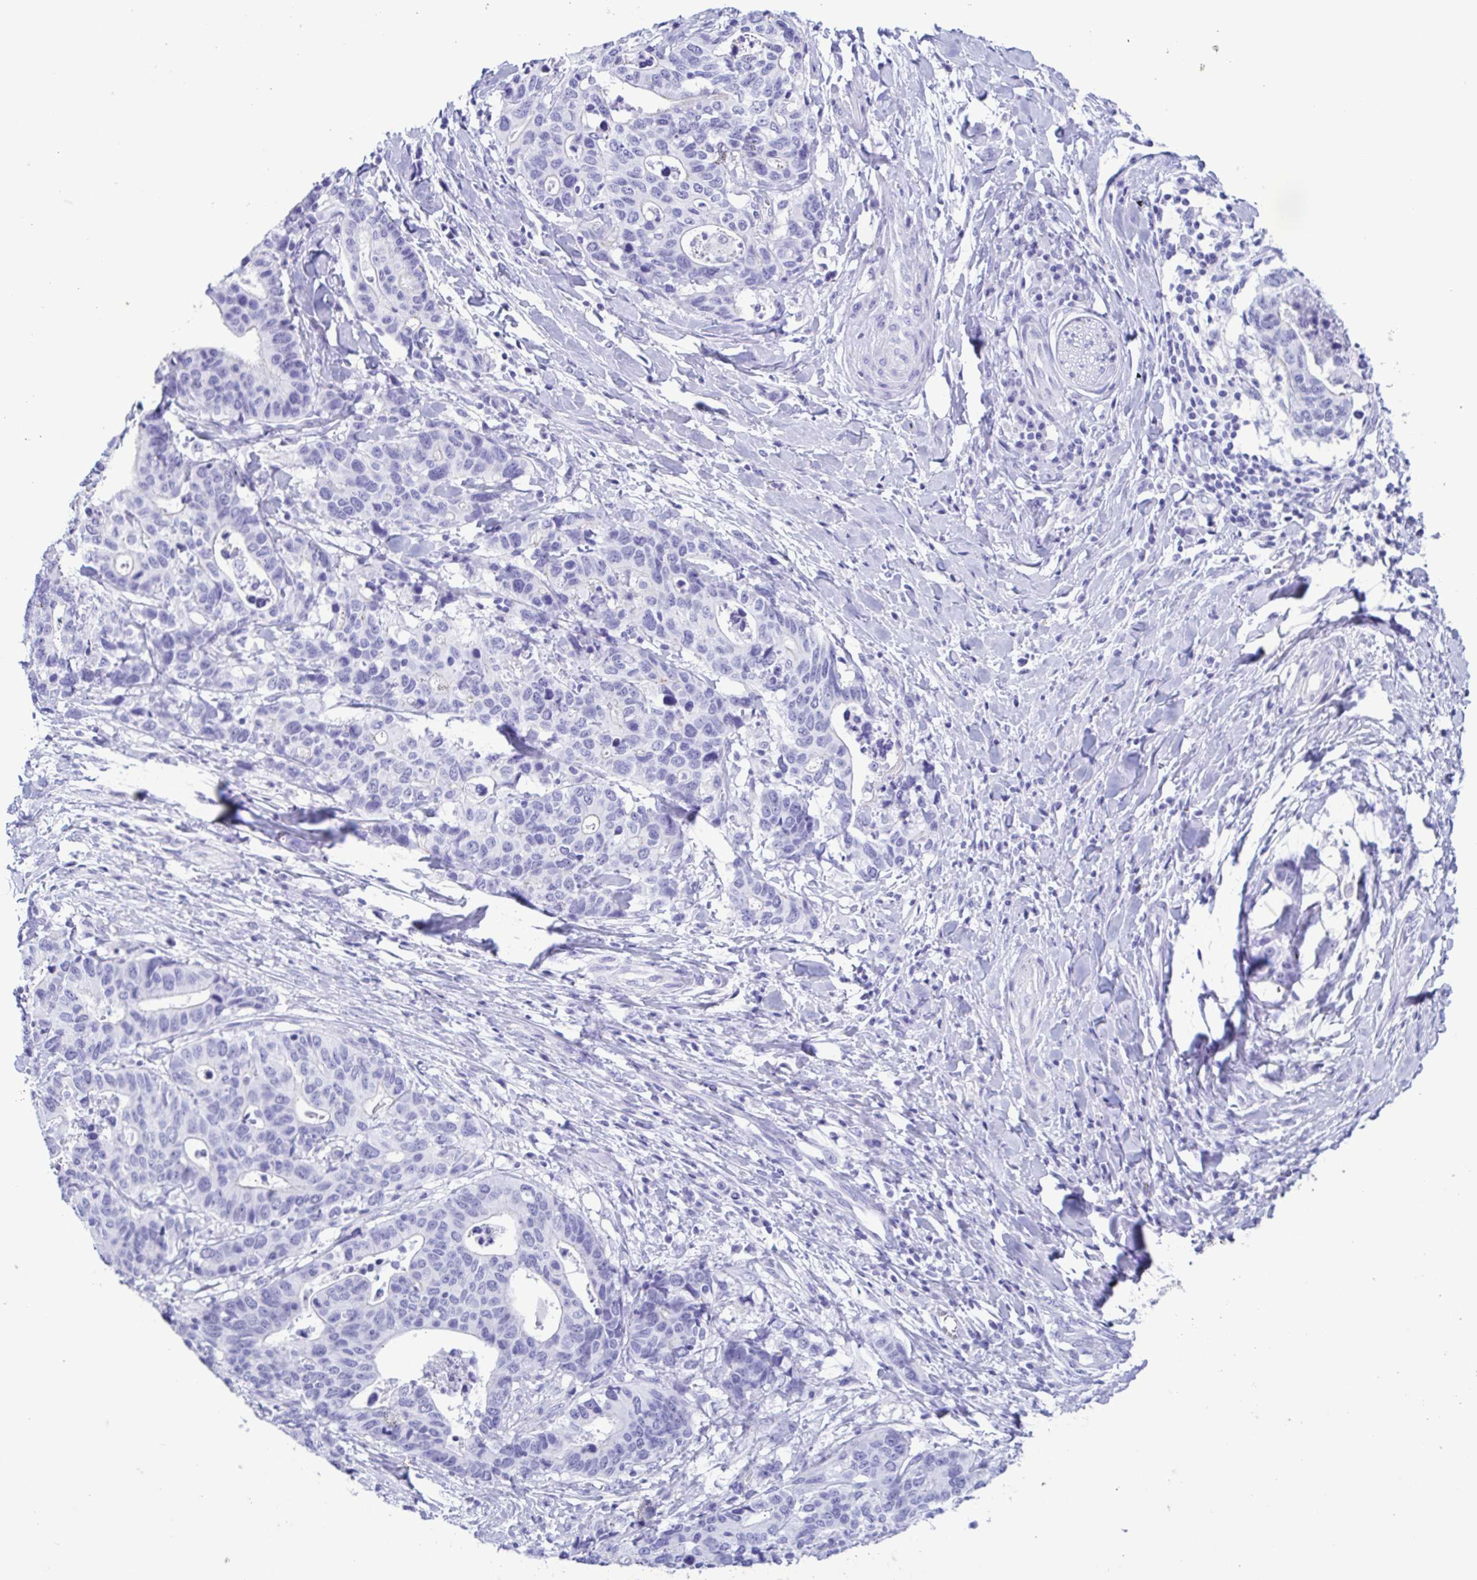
{"staining": {"intensity": "negative", "quantity": "none", "location": "none"}, "tissue": "stomach cancer", "cell_type": "Tumor cells", "image_type": "cancer", "snomed": [{"axis": "morphology", "description": "Adenocarcinoma, NOS"}, {"axis": "topography", "description": "Stomach, upper"}], "caption": "Immunohistochemistry (IHC) photomicrograph of human stomach cancer stained for a protein (brown), which exhibits no positivity in tumor cells.", "gene": "TSPY2", "patient": {"sex": "female", "age": 67}}